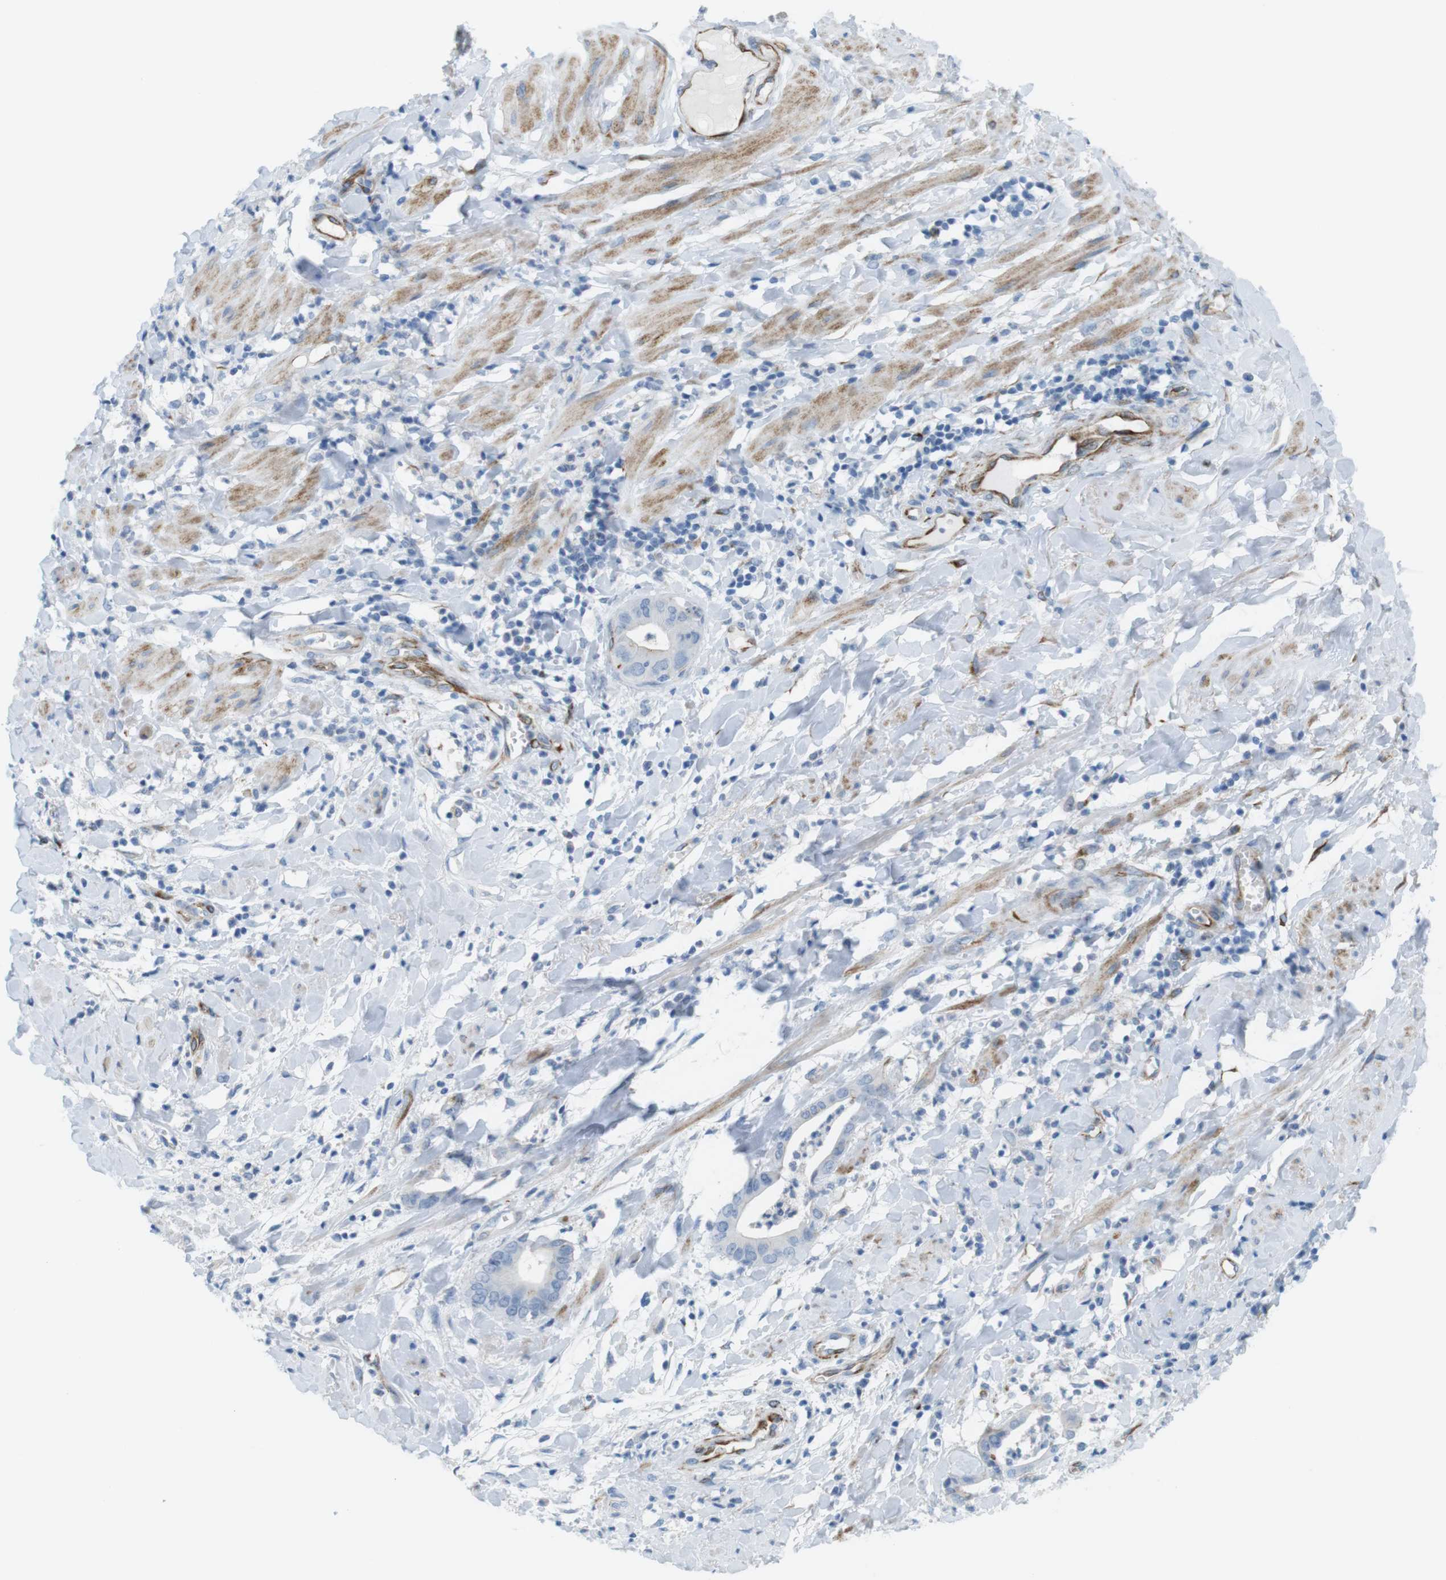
{"staining": {"intensity": "negative", "quantity": "none", "location": "none"}, "tissue": "cervical cancer", "cell_type": "Tumor cells", "image_type": "cancer", "snomed": [{"axis": "morphology", "description": "Adenocarcinoma, NOS"}, {"axis": "topography", "description": "Cervix"}], "caption": "Immunohistochemistry histopathology image of neoplastic tissue: human cervical adenocarcinoma stained with DAB (3,3'-diaminobenzidine) shows no significant protein staining in tumor cells.", "gene": "MYH9", "patient": {"sex": "female", "age": 44}}